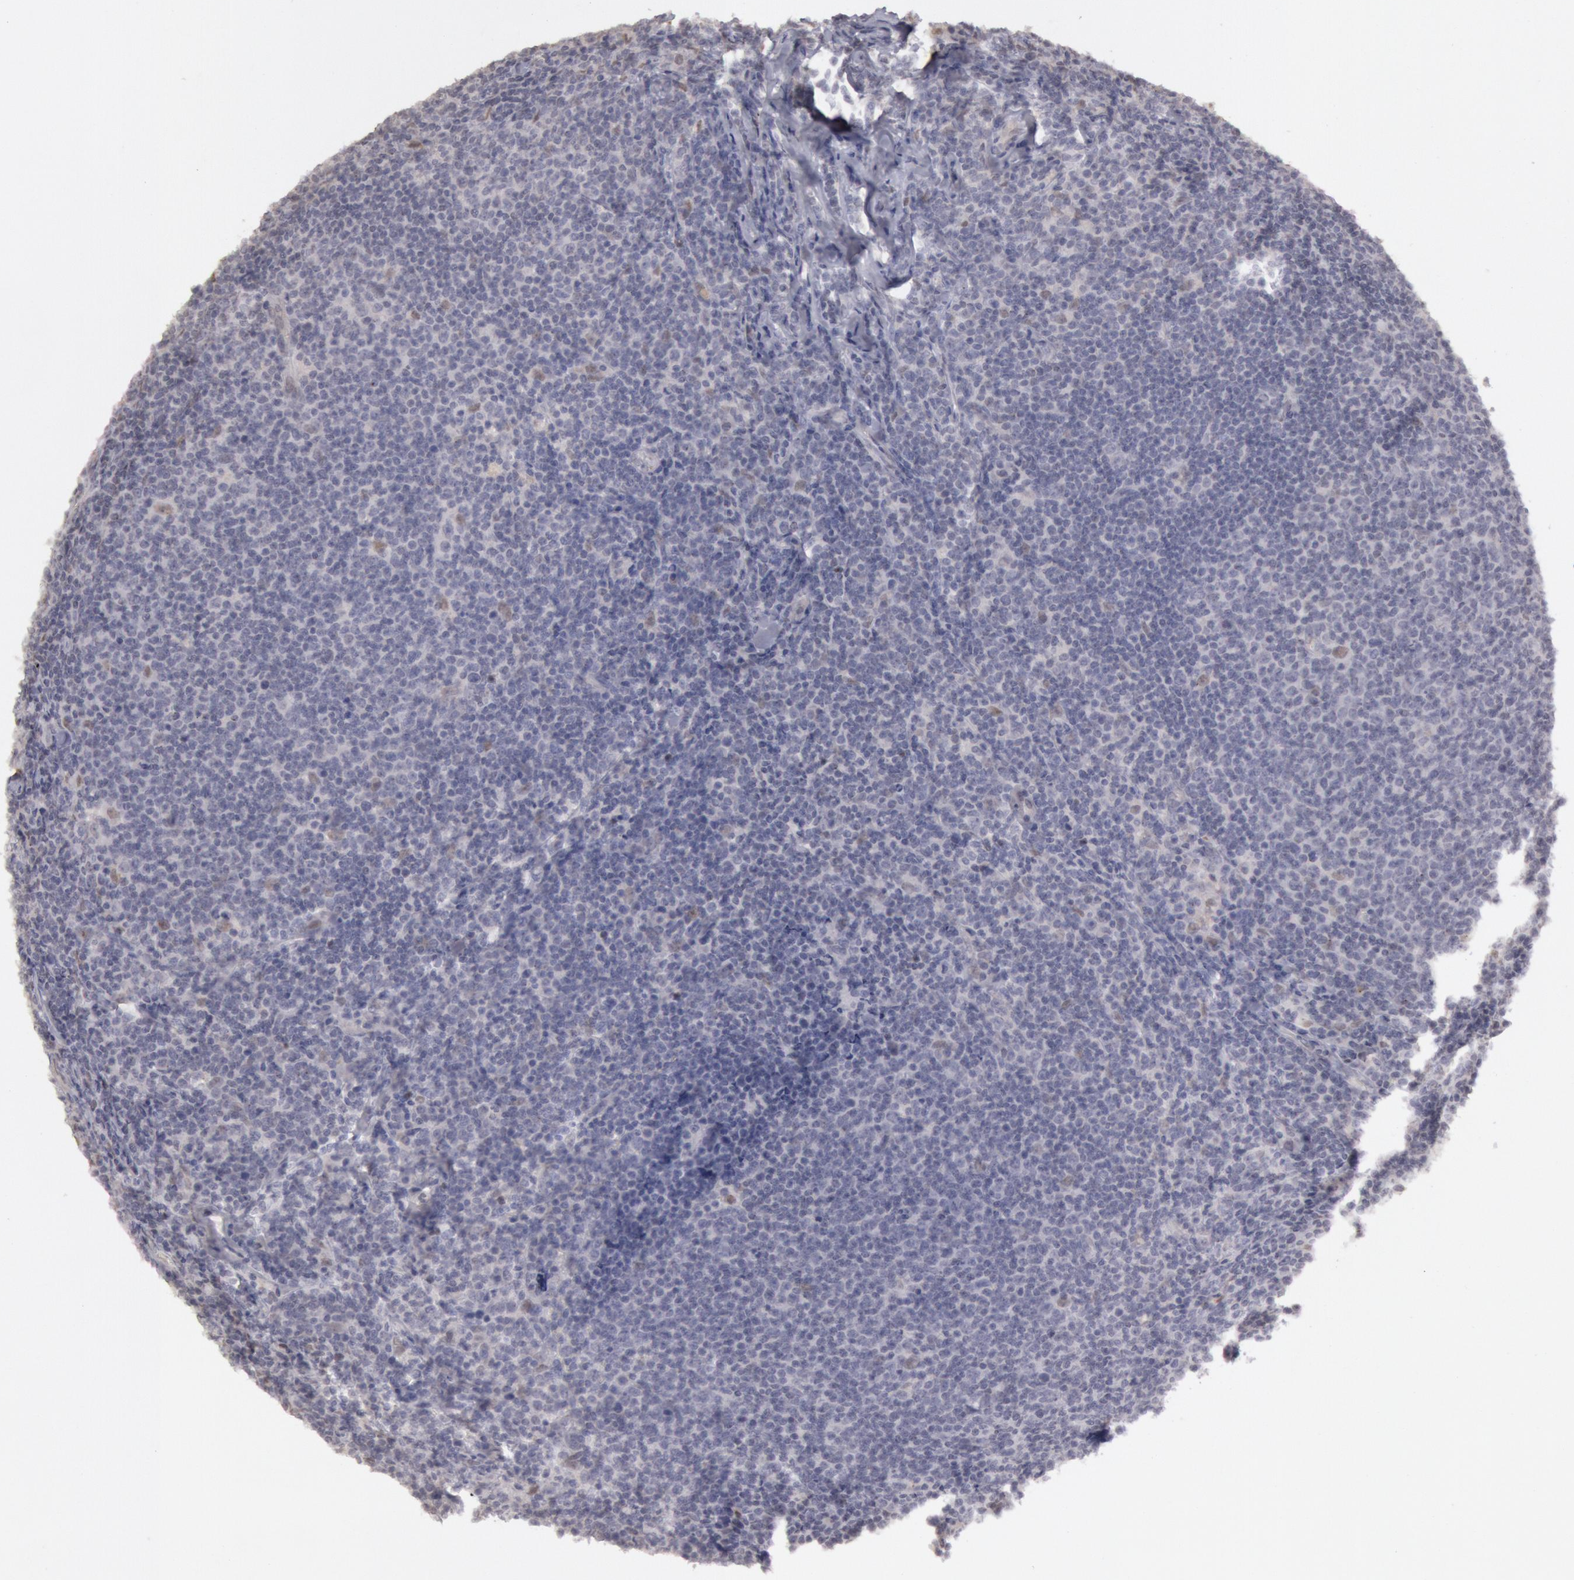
{"staining": {"intensity": "negative", "quantity": "none", "location": "none"}, "tissue": "lymphoma", "cell_type": "Tumor cells", "image_type": "cancer", "snomed": [{"axis": "morphology", "description": "Malignant lymphoma, non-Hodgkin's type, Low grade"}, {"axis": "topography", "description": "Lymph node"}], "caption": "An immunohistochemistry (IHC) histopathology image of lymphoma is shown. There is no staining in tumor cells of lymphoma.", "gene": "RIMBP3C", "patient": {"sex": "male", "age": 74}}